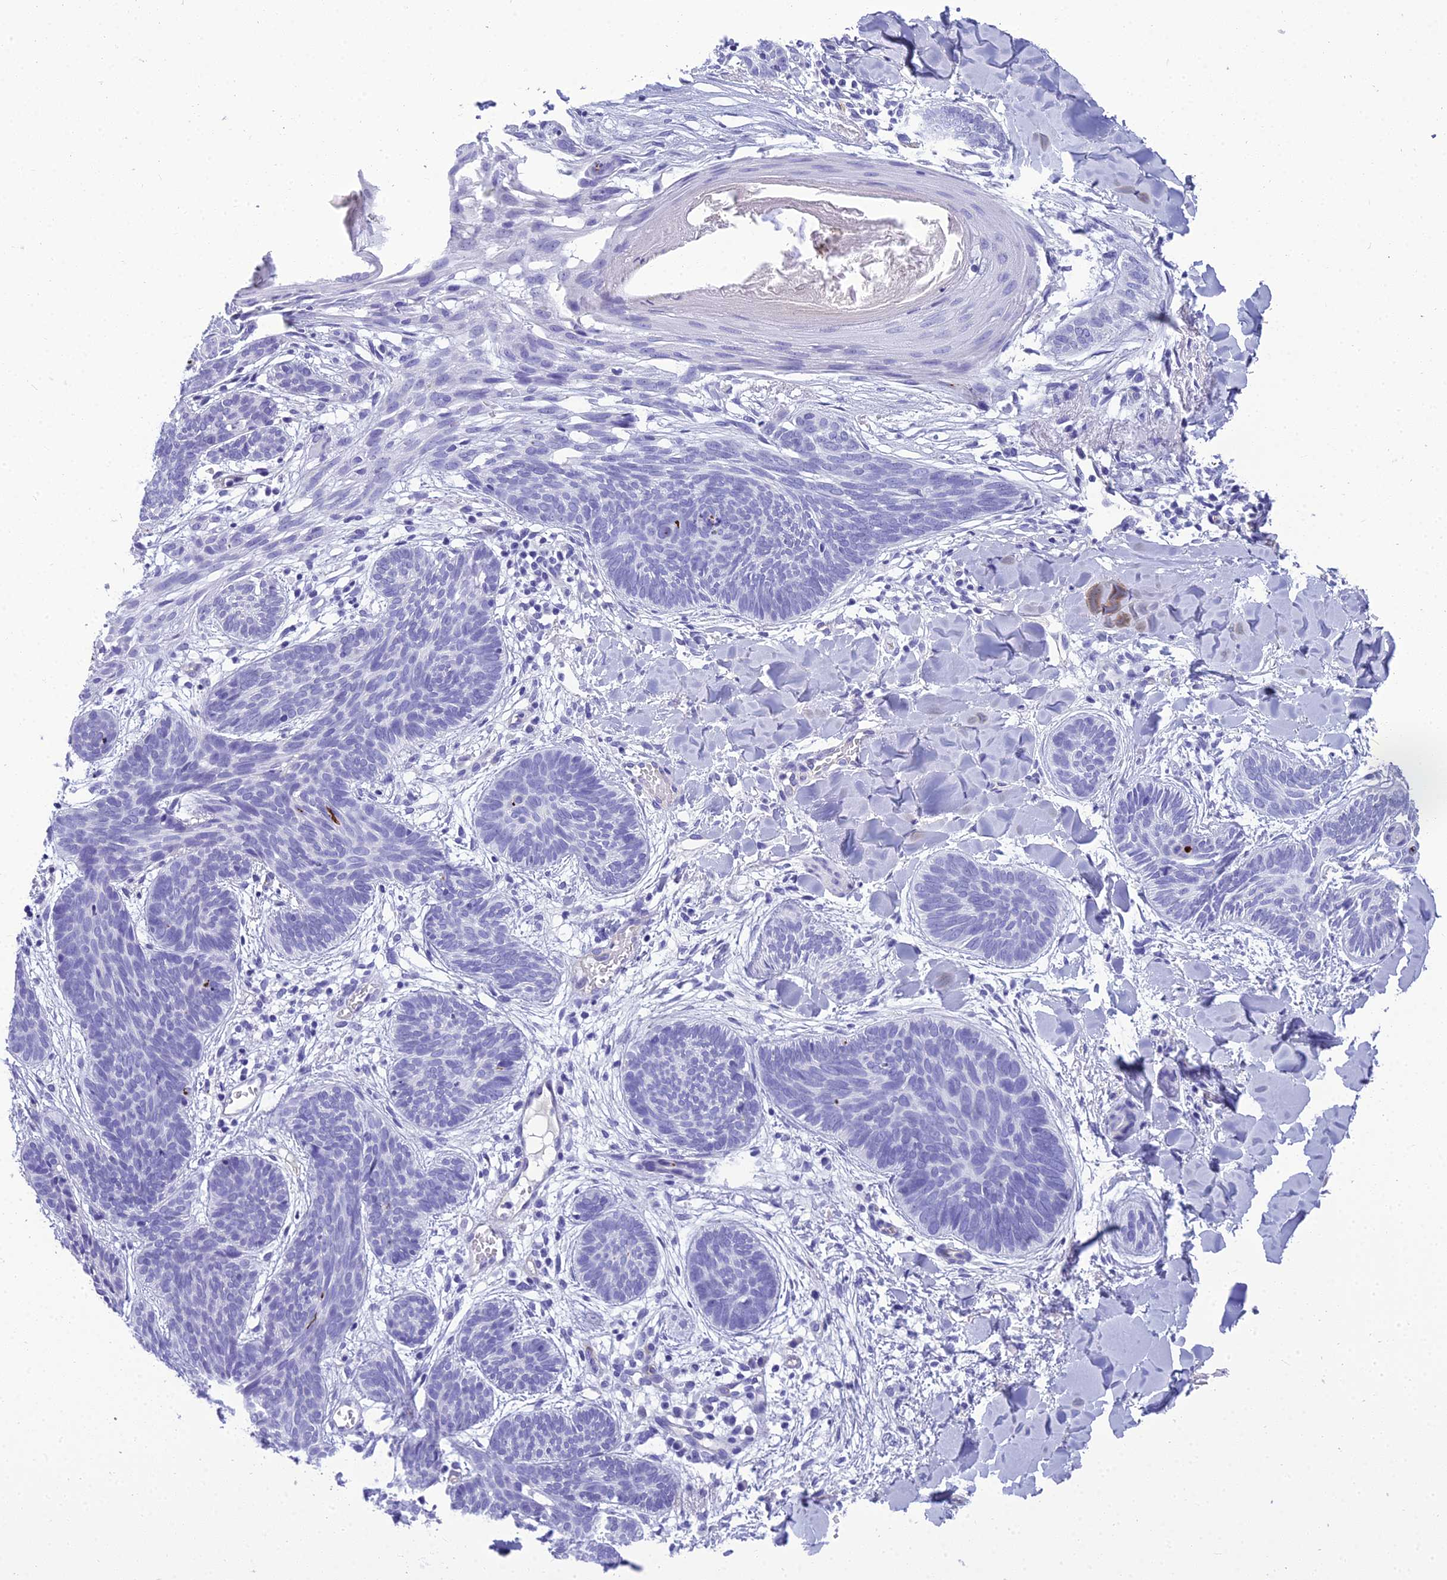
{"staining": {"intensity": "negative", "quantity": "none", "location": "none"}, "tissue": "skin cancer", "cell_type": "Tumor cells", "image_type": "cancer", "snomed": [{"axis": "morphology", "description": "Basal cell carcinoma"}, {"axis": "topography", "description": "Skin"}], "caption": "Tumor cells are negative for protein expression in human basal cell carcinoma (skin).", "gene": "NINJ1", "patient": {"sex": "female", "age": 81}}